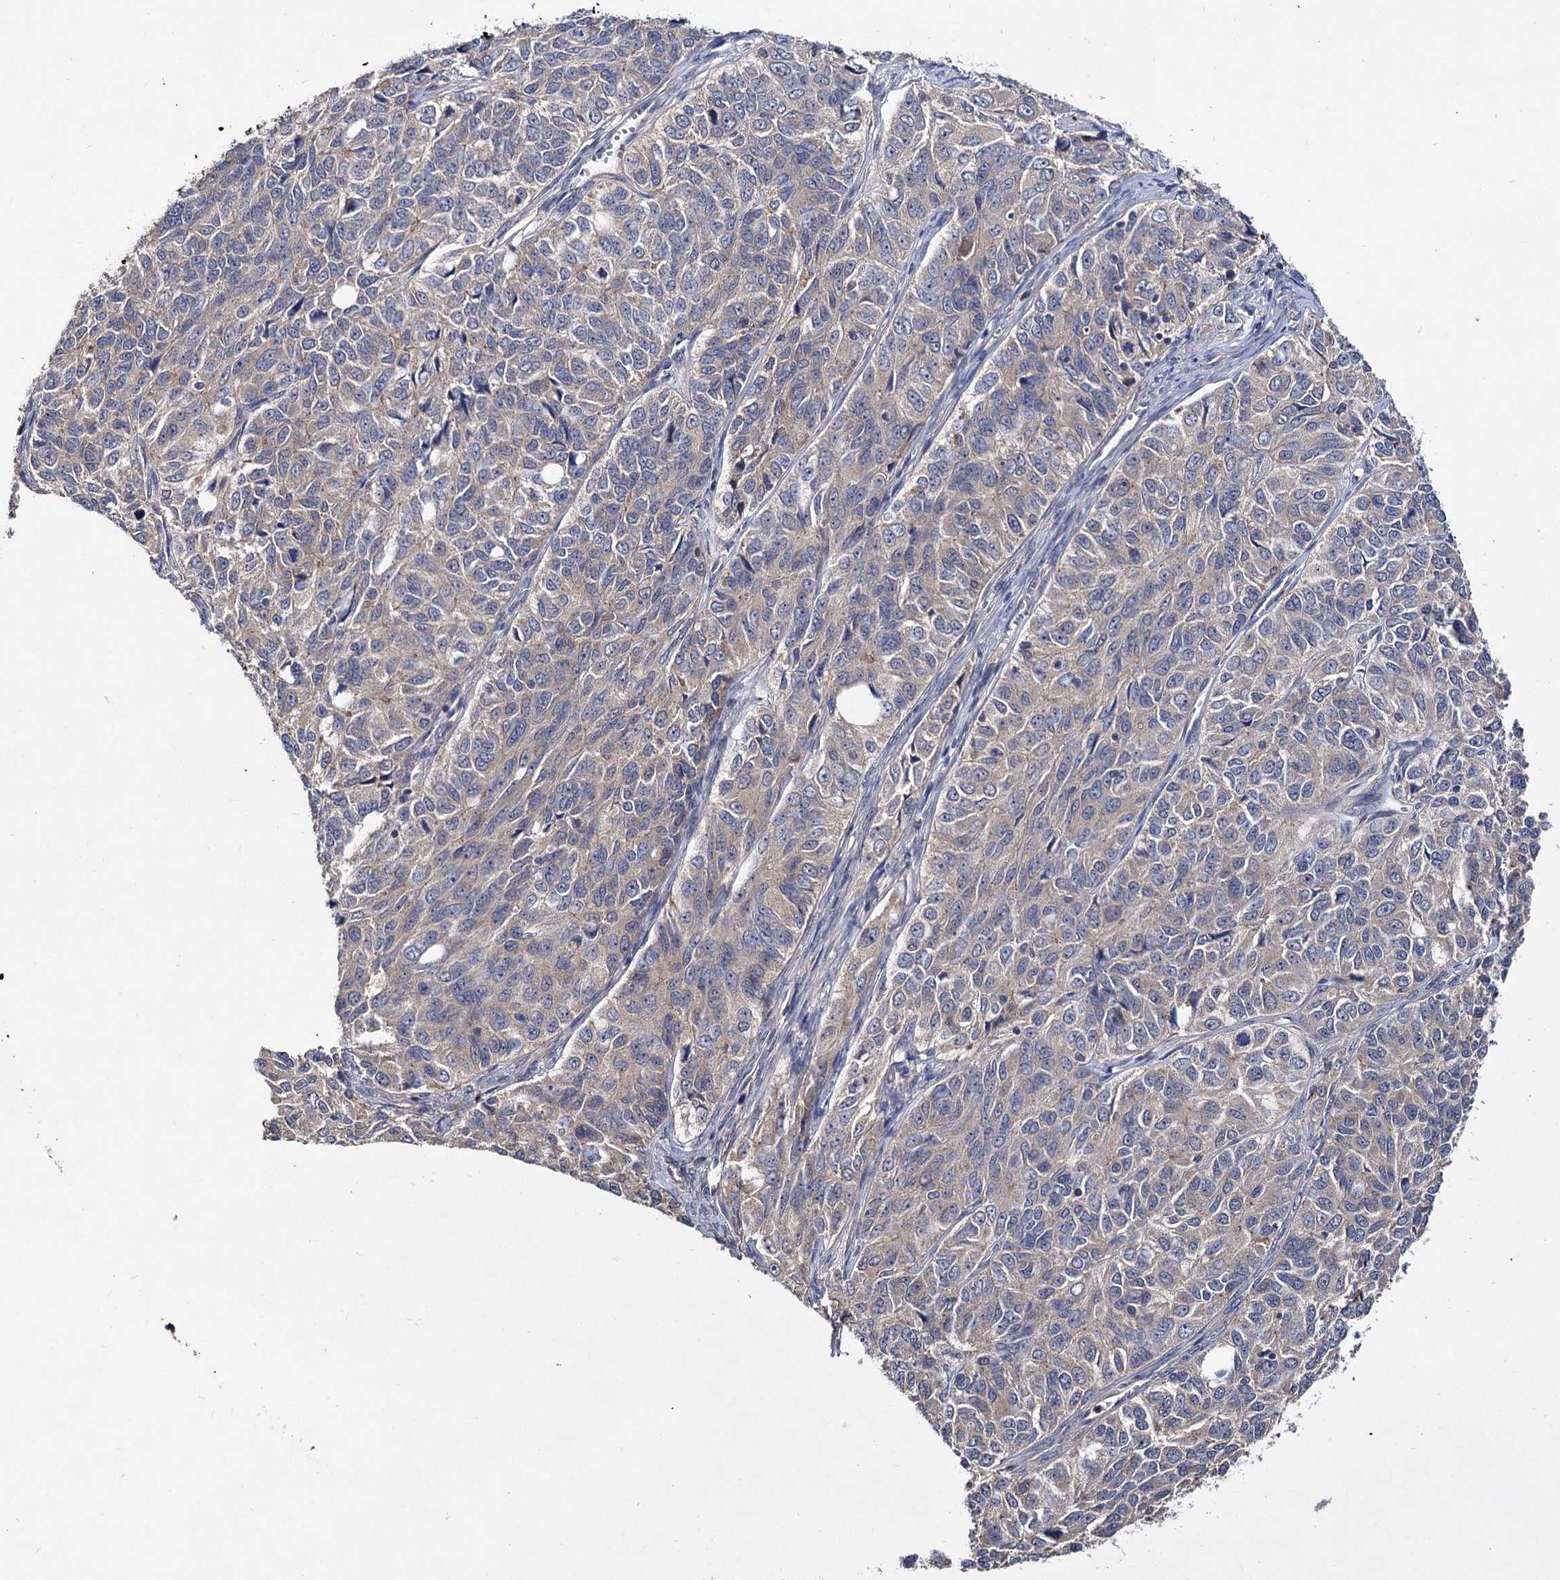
{"staining": {"intensity": "negative", "quantity": "none", "location": "none"}, "tissue": "ovarian cancer", "cell_type": "Tumor cells", "image_type": "cancer", "snomed": [{"axis": "morphology", "description": "Carcinoma, endometroid"}, {"axis": "topography", "description": "Ovary"}], "caption": "IHC of human ovarian cancer (endometroid carcinoma) displays no expression in tumor cells.", "gene": "VPS29", "patient": {"sex": "female", "age": 51}}